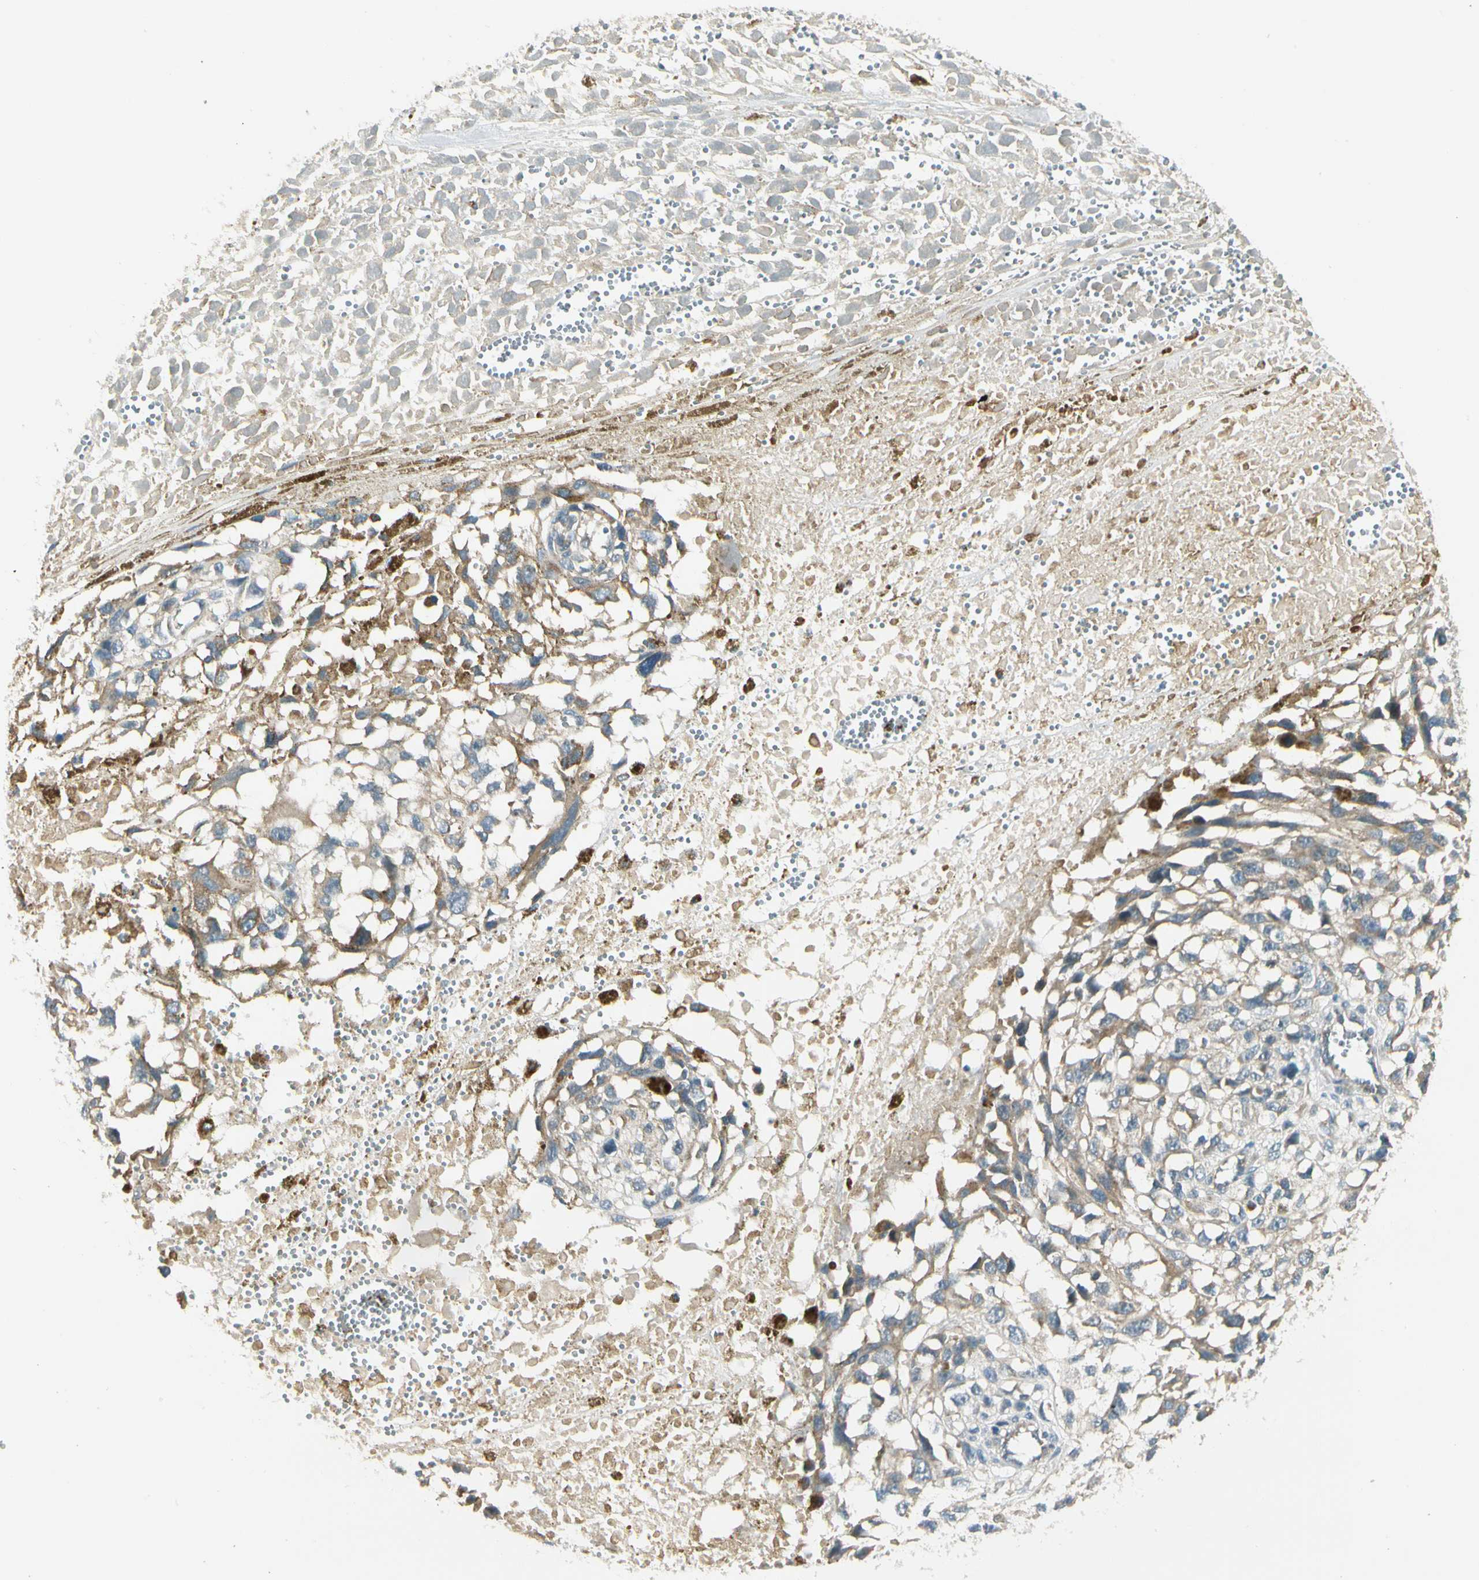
{"staining": {"intensity": "weak", "quantity": "25%-75%", "location": "cytoplasmic/membranous"}, "tissue": "melanoma", "cell_type": "Tumor cells", "image_type": "cancer", "snomed": [{"axis": "morphology", "description": "Malignant melanoma, Metastatic site"}, {"axis": "topography", "description": "Lymph node"}], "caption": "Immunohistochemical staining of human malignant melanoma (metastatic site) exhibits low levels of weak cytoplasmic/membranous staining in about 25%-75% of tumor cells. (DAB IHC, brown staining for protein, blue staining for nuclei).", "gene": "BNIP1", "patient": {"sex": "male", "age": 59}}